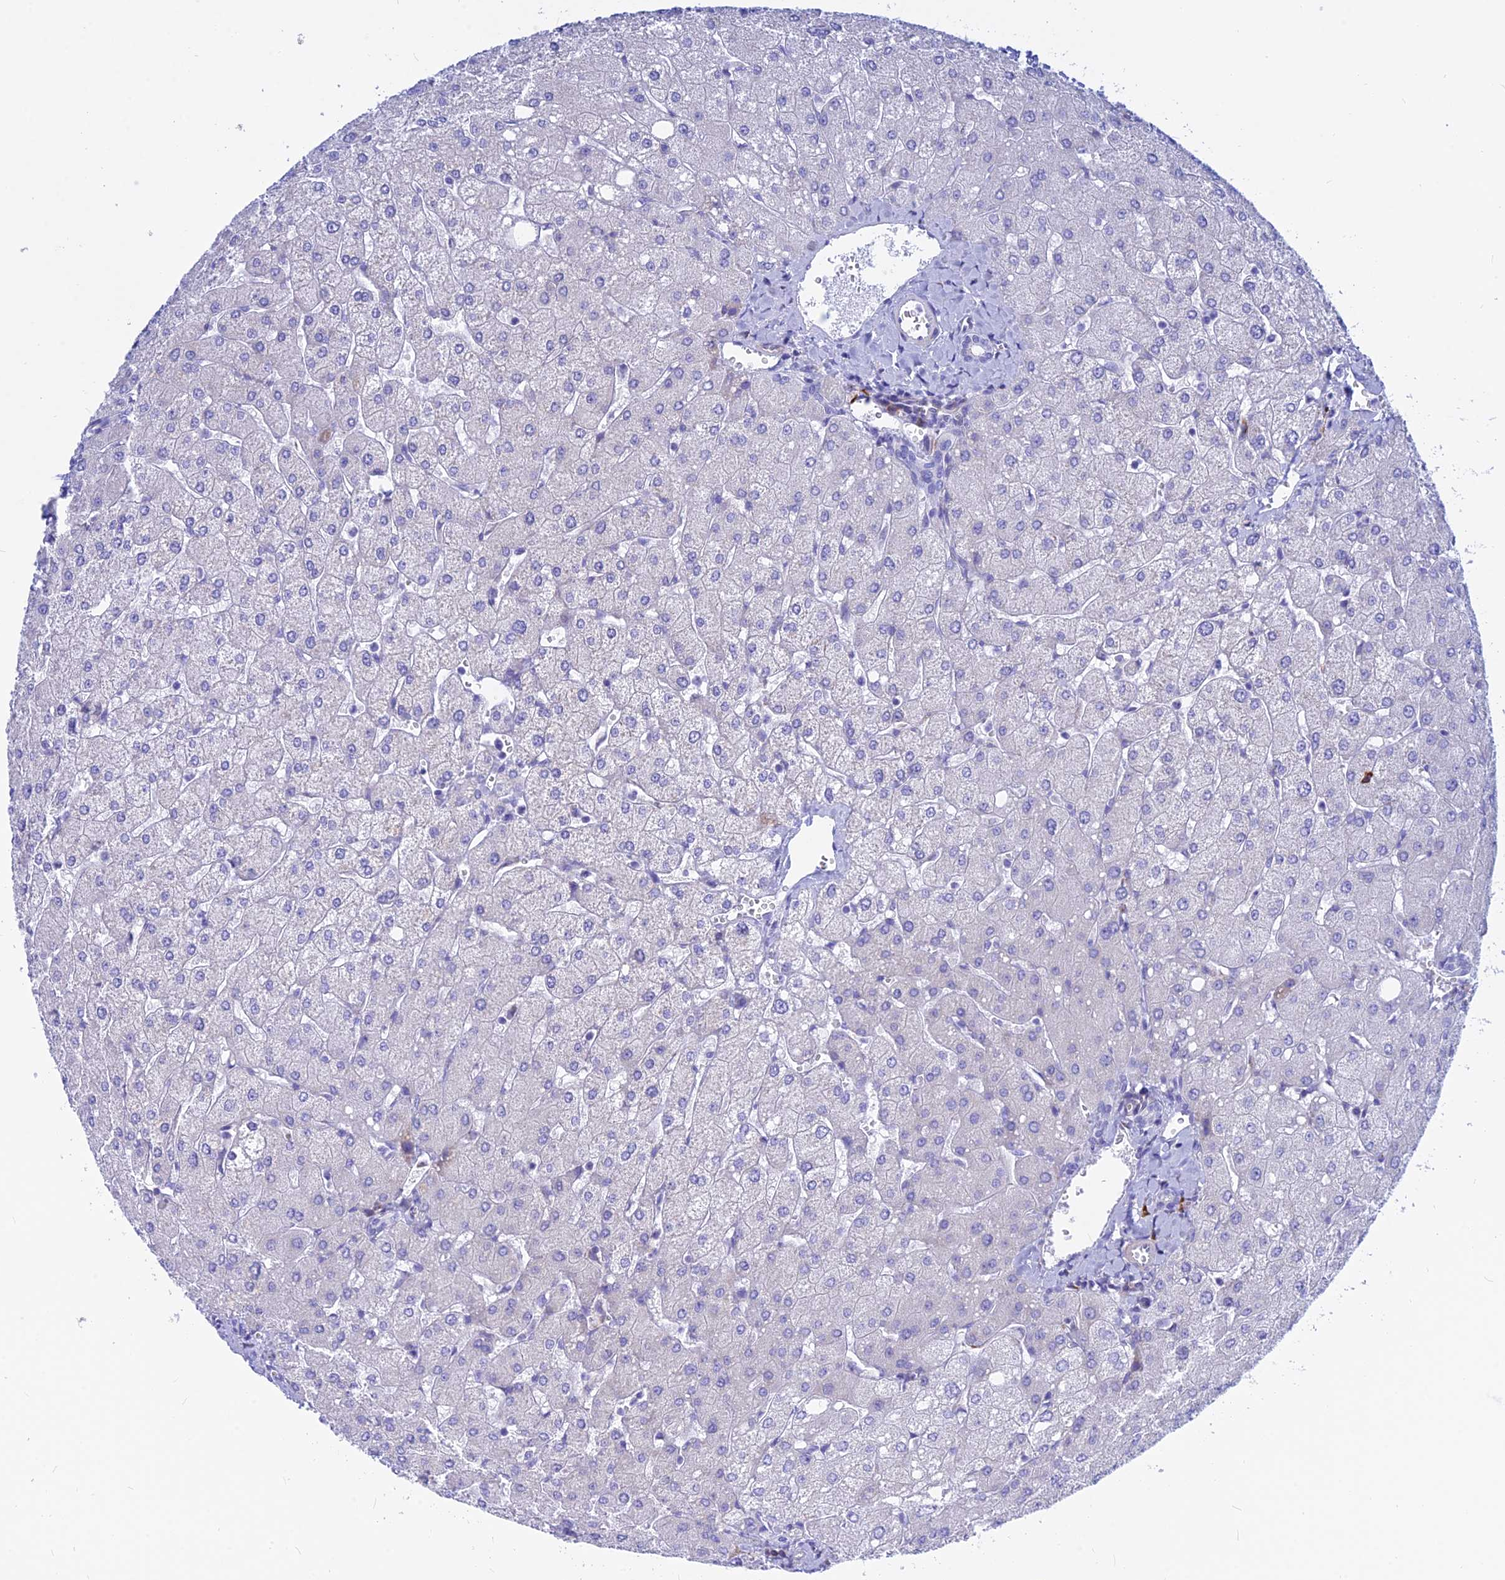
{"staining": {"intensity": "negative", "quantity": "none", "location": "none"}, "tissue": "liver", "cell_type": "Cholangiocytes", "image_type": "normal", "snomed": [{"axis": "morphology", "description": "Normal tissue, NOS"}, {"axis": "topography", "description": "Liver"}], "caption": "The IHC micrograph has no significant expression in cholangiocytes of liver.", "gene": "CNOT6", "patient": {"sex": "male", "age": 55}}